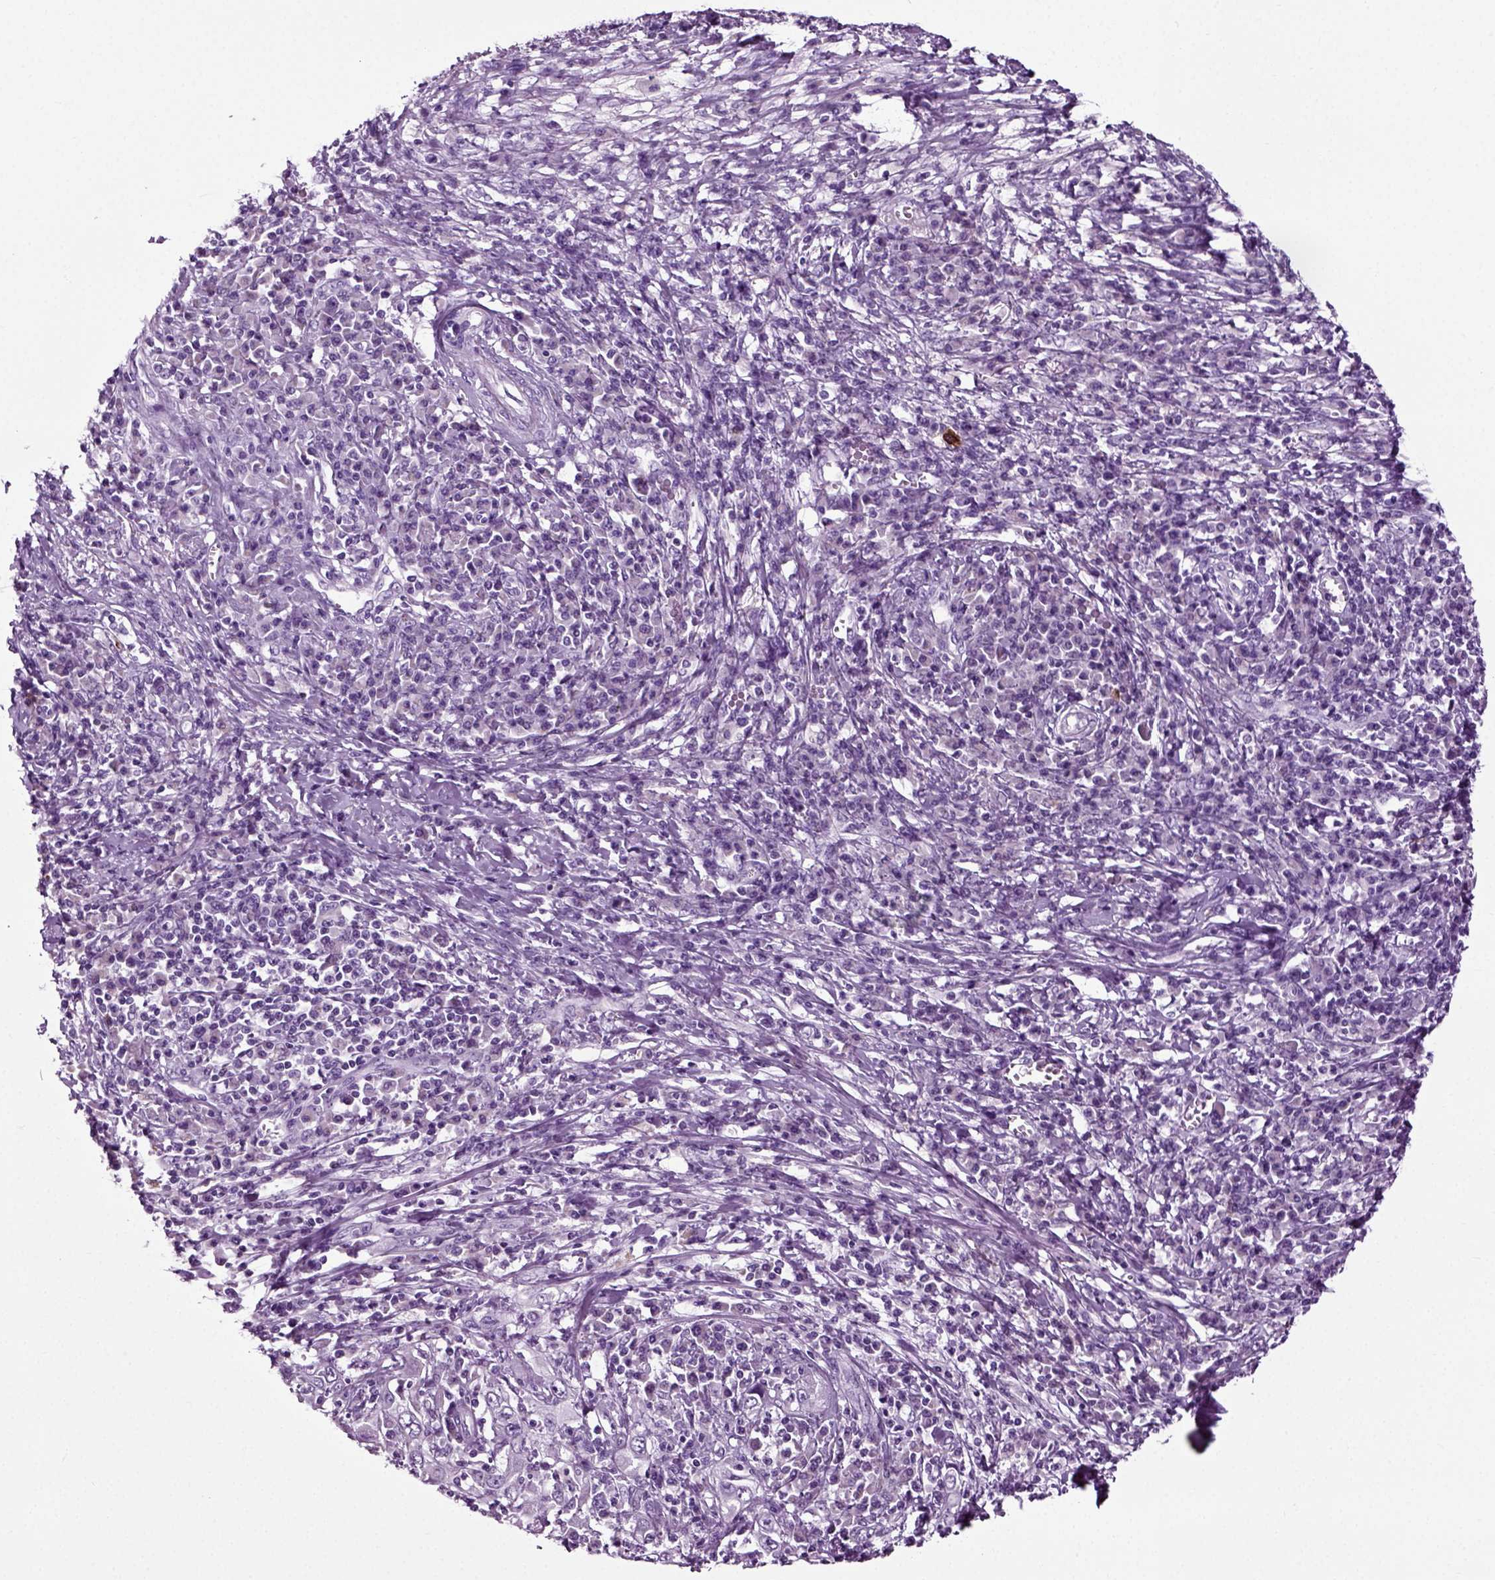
{"staining": {"intensity": "negative", "quantity": "none", "location": "none"}, "tissue": "cervical cancer", "cell_type": "Tumor cells", "image_type": "cancer", "snomed": [{"axis": "morphology", "description": "Squamous cell carcinoma, NOS"}, {"axis": "topography", "description": "Cervix"}], "caption": "High magnification brightfield microscopy of cervical cancer (squamous cell carcinoma) stained with DAB (3,3'-diaminobenzidine) (brown) and counterstained with hematoxylin (blue): tumor cells show no significant expression. (Stains: DAB immunohistochemistry (IHC) with hematoxylin counter stain, Microscopy: brightfield microscopy at high magnification).", "gene": "DNAH10", "patient": {"sex": "female", "age": 46}}